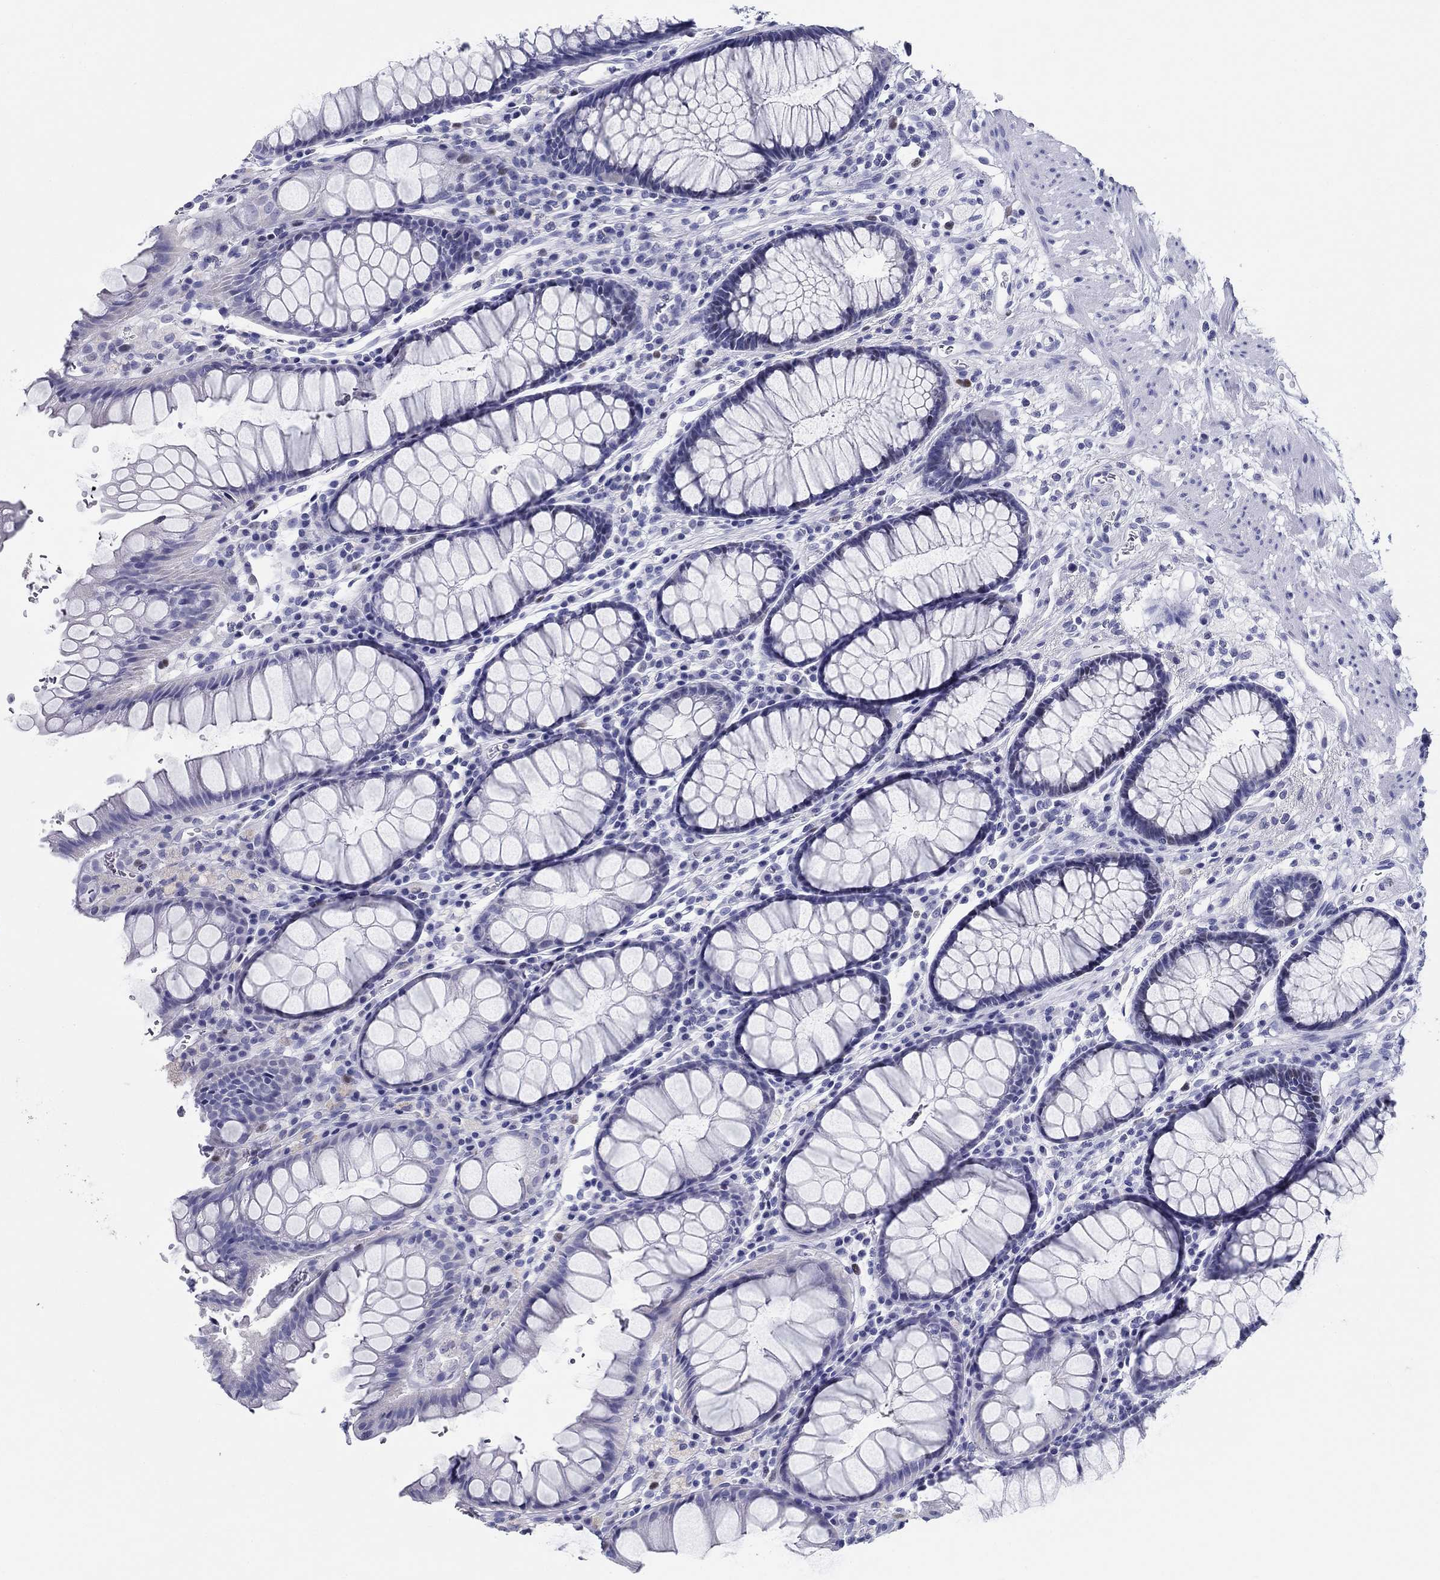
{"staining": {"intensity": "negative", "quantity": "none", "location": "none"}, "tissue": "rectum", "cell_type": "Glandular cells", "image_type": "normal", "snomed": [{"axis": "morphology", "description": "Normal tissue, NOS"}, {"axis": "topography", "description": "Rectum"}], "caption": "A high-resolution photomicrograph shows immunohistochemistry (IHC) staining of benign rectum, which demonstrates no significant positivity in glandular cells. Brightfield microscopy of immunohistochemistry (IHC) stained with DAB (brown) and hematoxylin (blue), captured at high magnification.", "gene": "LAMP5", "patient": {"sex": "female", "age": 68}}